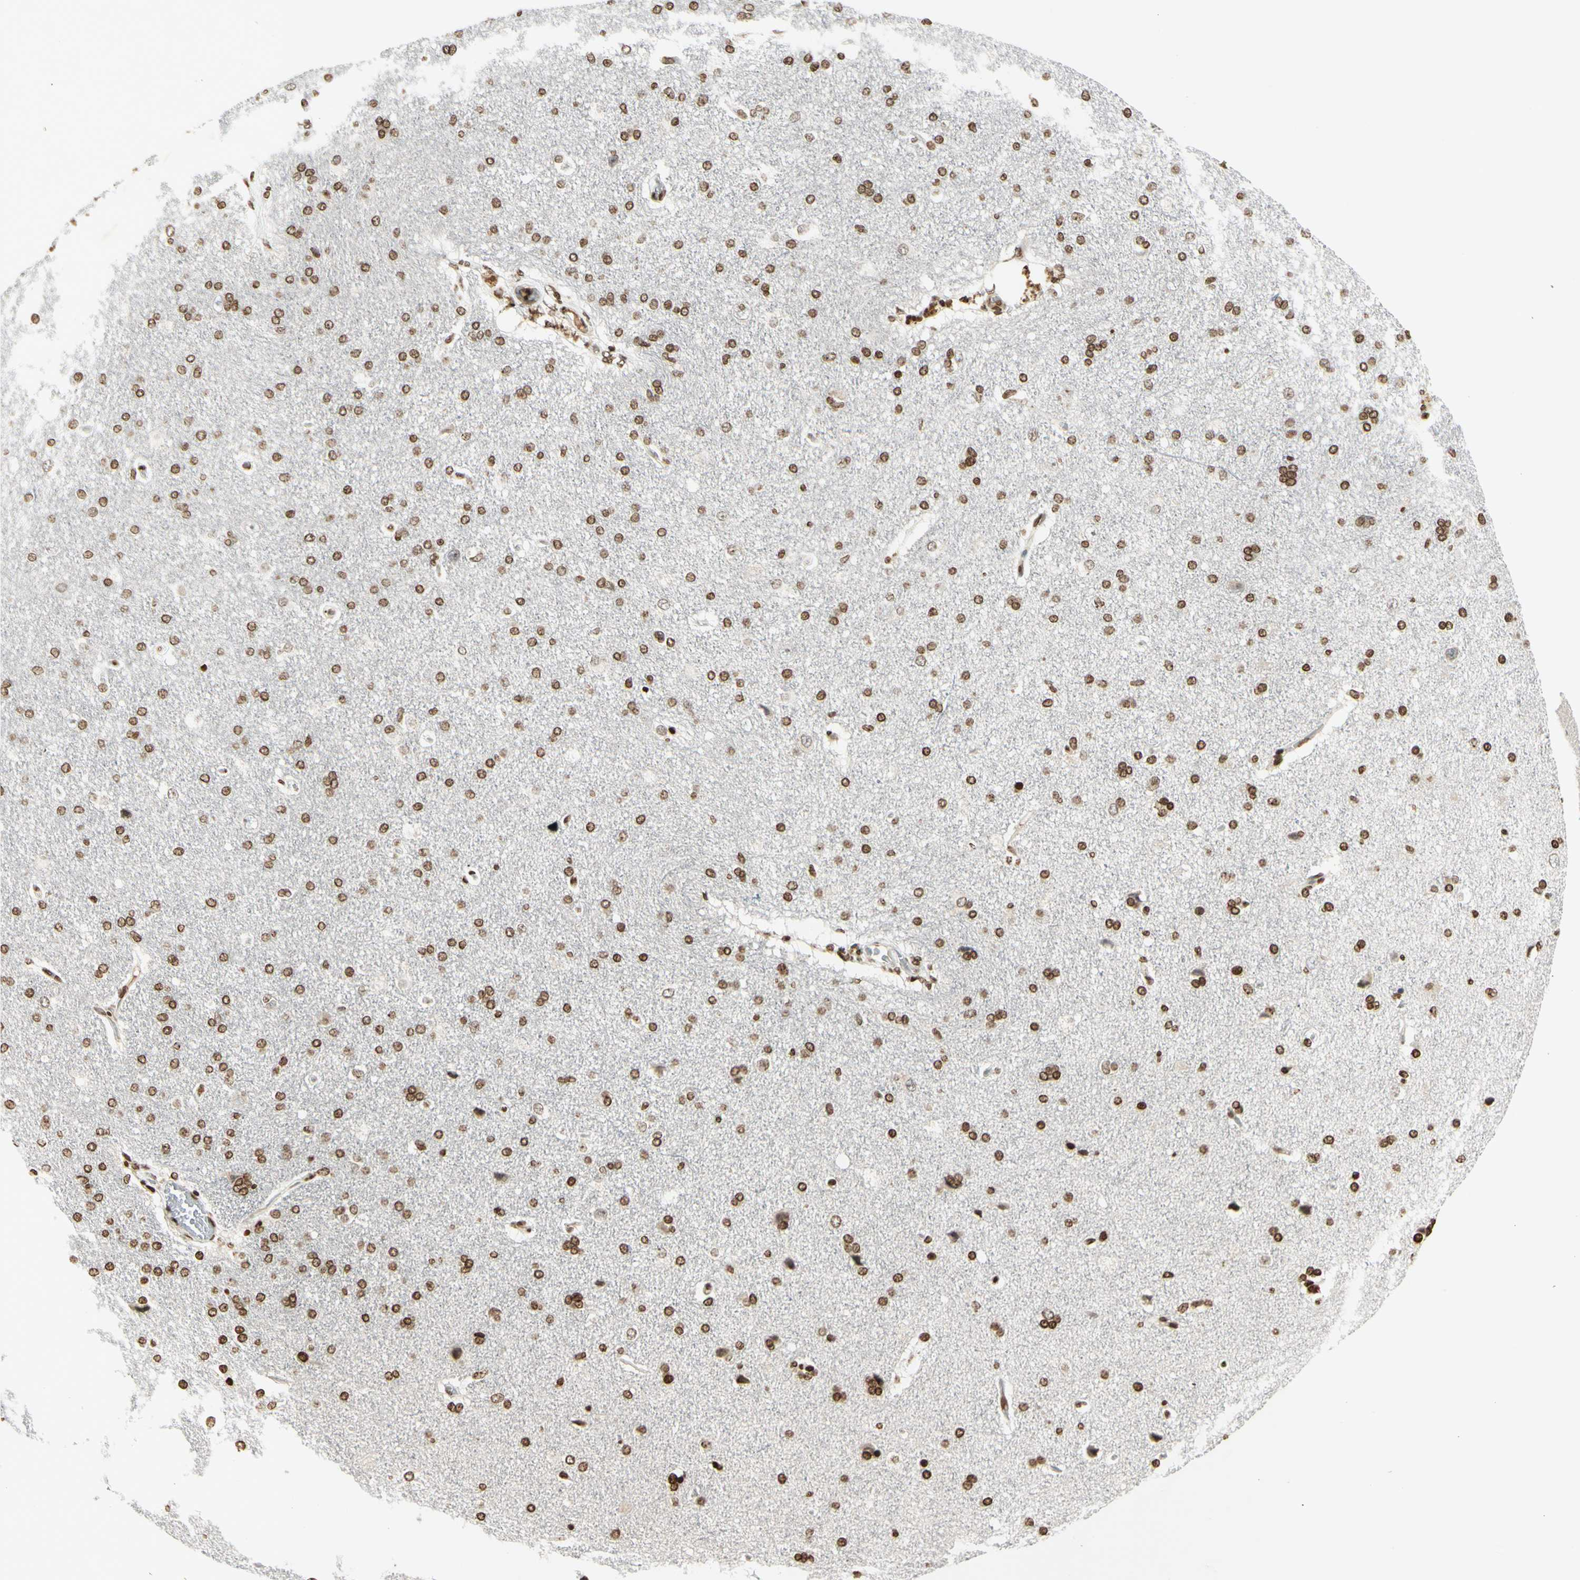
{"staining": {"intensity": "moderate", "quantity": ">75%", "location": "nuclear"}, "tissue": "cerebral cortex", "cell_type": "Endothelial cells", "image_type": "normal", "snomed": [{"axis": "morphology", "description": "Normal tissue, NOS"}, {"axis": "topography", "description": "Cerebral cortex"}], "caption": "Immunohistochemical staining of benign human cerebral cortex shows medium levels of moderate nuclear staining in approximately >75% of endothelial cells.", "gene": "RORA", "patient": {"sex": "male", "age": 62}}